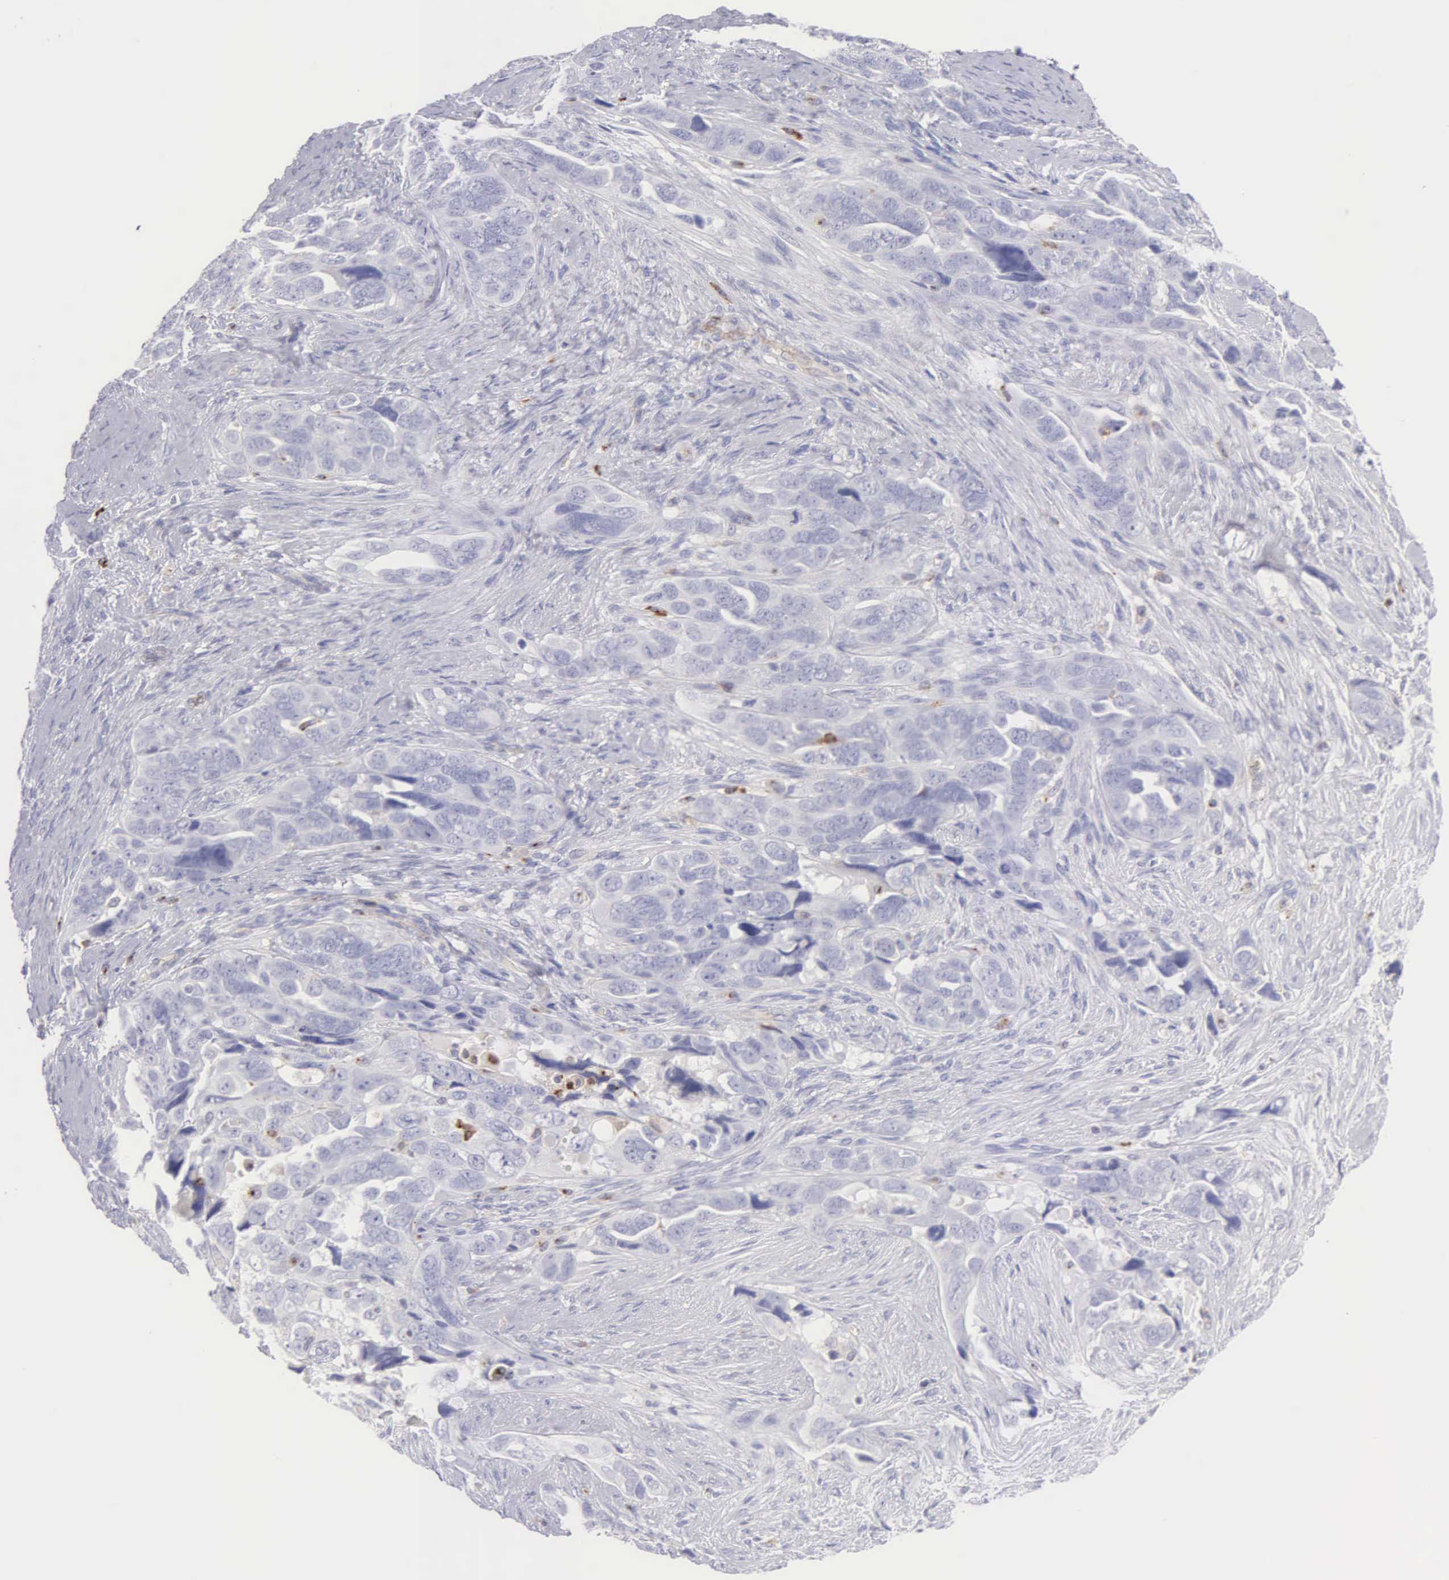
{"staining": {"intensity": "negative", "quantity": "none", "location": "none"}, "tissue": "ovarian cancer", "cell_type": "Tumor cells", "image_type": "cancer", "snomed": [{"axis": "morphology", "description": "Cystadenocarcinoma, serous, NOS"}, {"axis": "topography", "description": "Ovary"}], "caption": "The photomicrograph shows no staining of tumor cells in ovarian cancer.", "gene": "SRGN", "patient": {"sex": "female", "age": 63}}